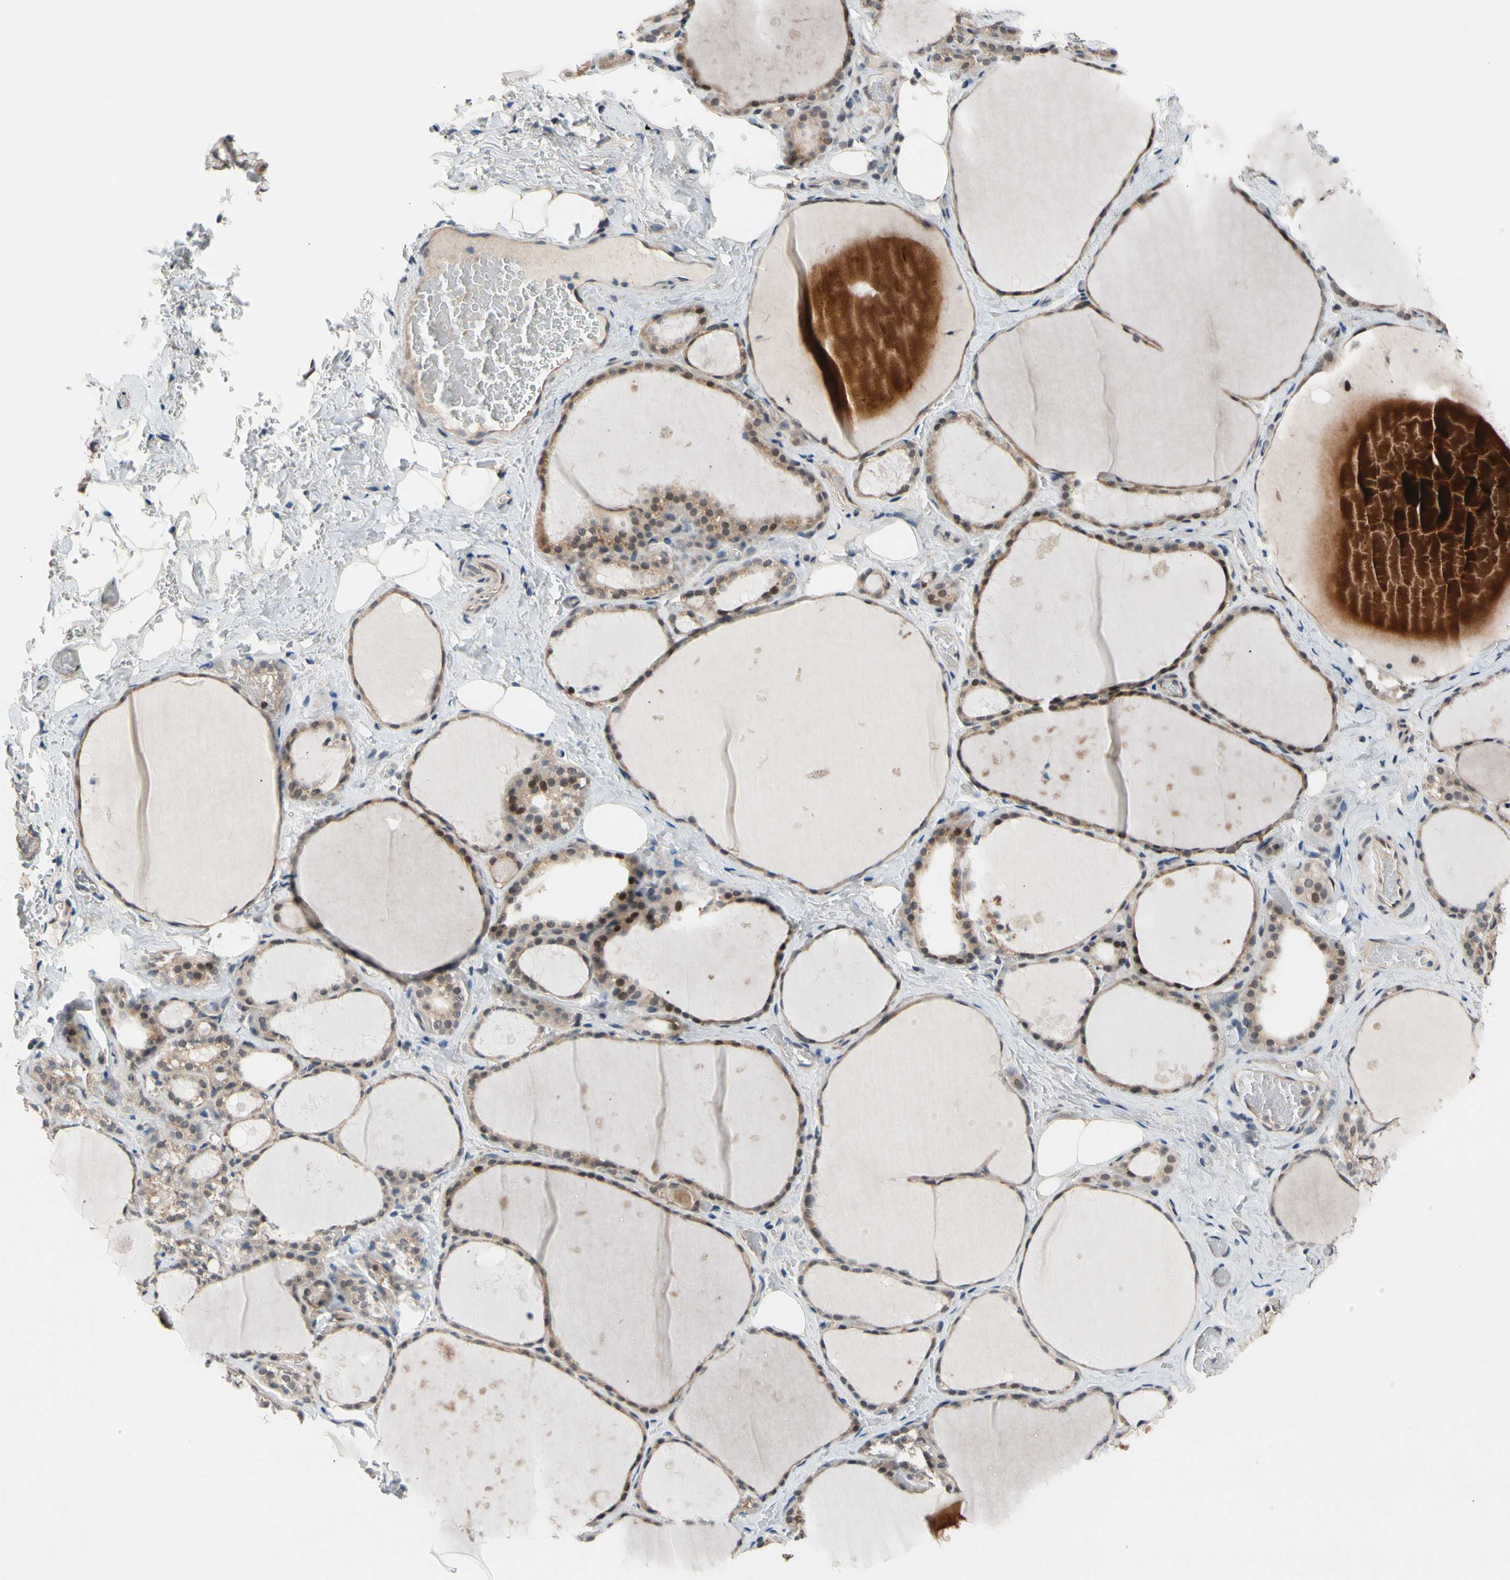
{"staining": {"intensity": "moderate", "quantity": ">75%", "location": "cytoplasmic/membranous,nuclear"}, "tissue": "thyroid gland", "cell_type": "Glandular cells", "image_type": "normal", "snomed": [{"axis": "morphology", "description": "Normal tissue, NOS"}, {"axis": "topography", "description": "Thyroid gland"}], "caption": "Thyroid gland stained with DAB IHC reveals medium levels of moderate cytoplasmic/membranous,nuclear staining in about >75% of glandular cells.", "gene": "NGEF", "patient": {"sex": "male", "age": 61}}